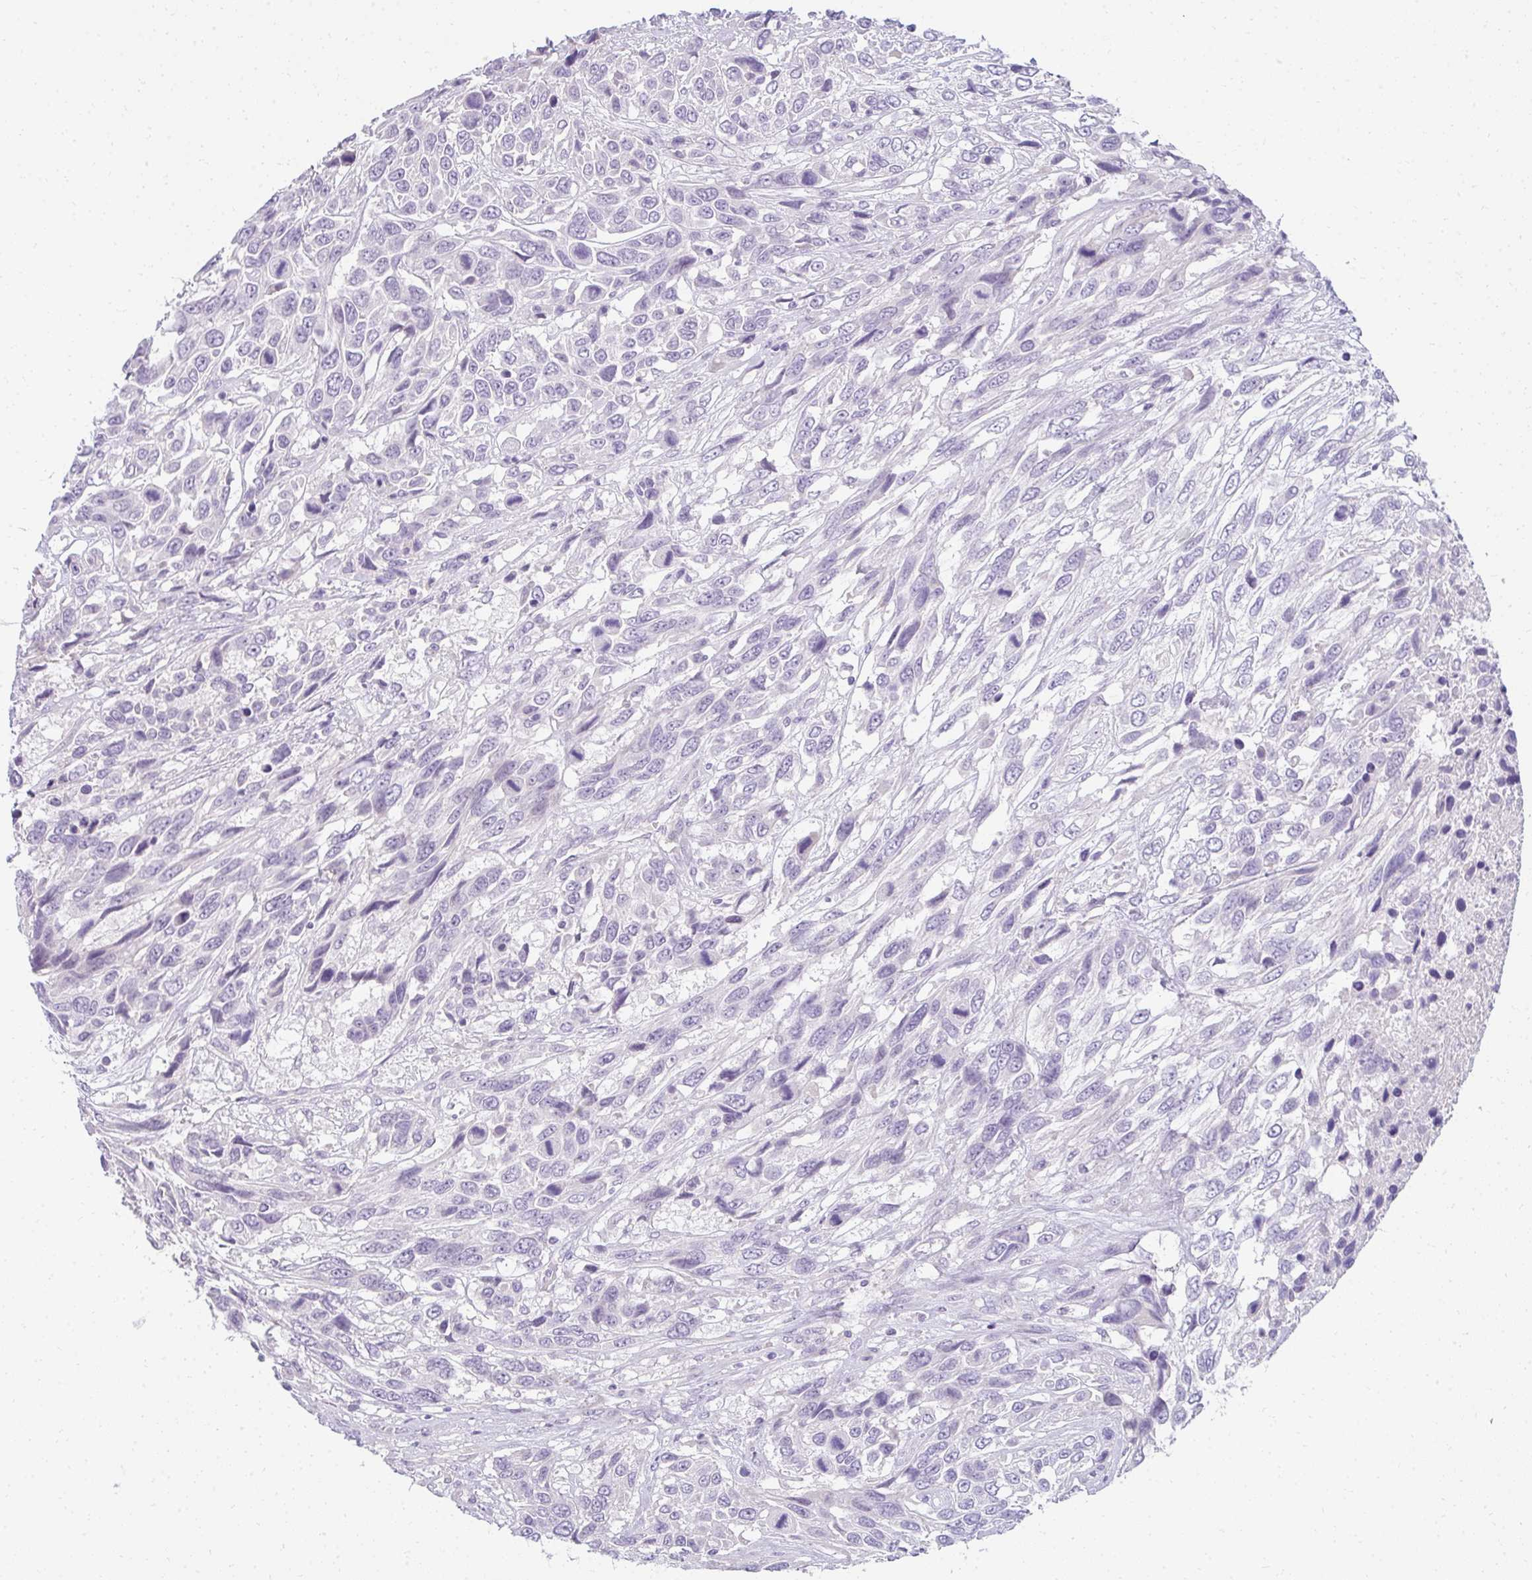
{"staining": {"intensity": "negative", "quantity": "none", "location": "none"}, "tissue": "urothelial cancer", "cell_type": "Tumor cells", "image_type": "cancer", "snomed": [{"axis": "morphology", "description": "Urothelial carcinoma, High grade"}, {"axis": "topography", "description": "Urinary bladder"}], "caption": "Tumor cells are negative for protein expression in human urothelial cancer. (DAB (3,3'-diaminobenzidine) immunohistochemistry (IHC) visualized using brightfield microscopy, high magnification).", "gene": "PPP1R3G", "patient": {"sex": "female", "age": 70}}